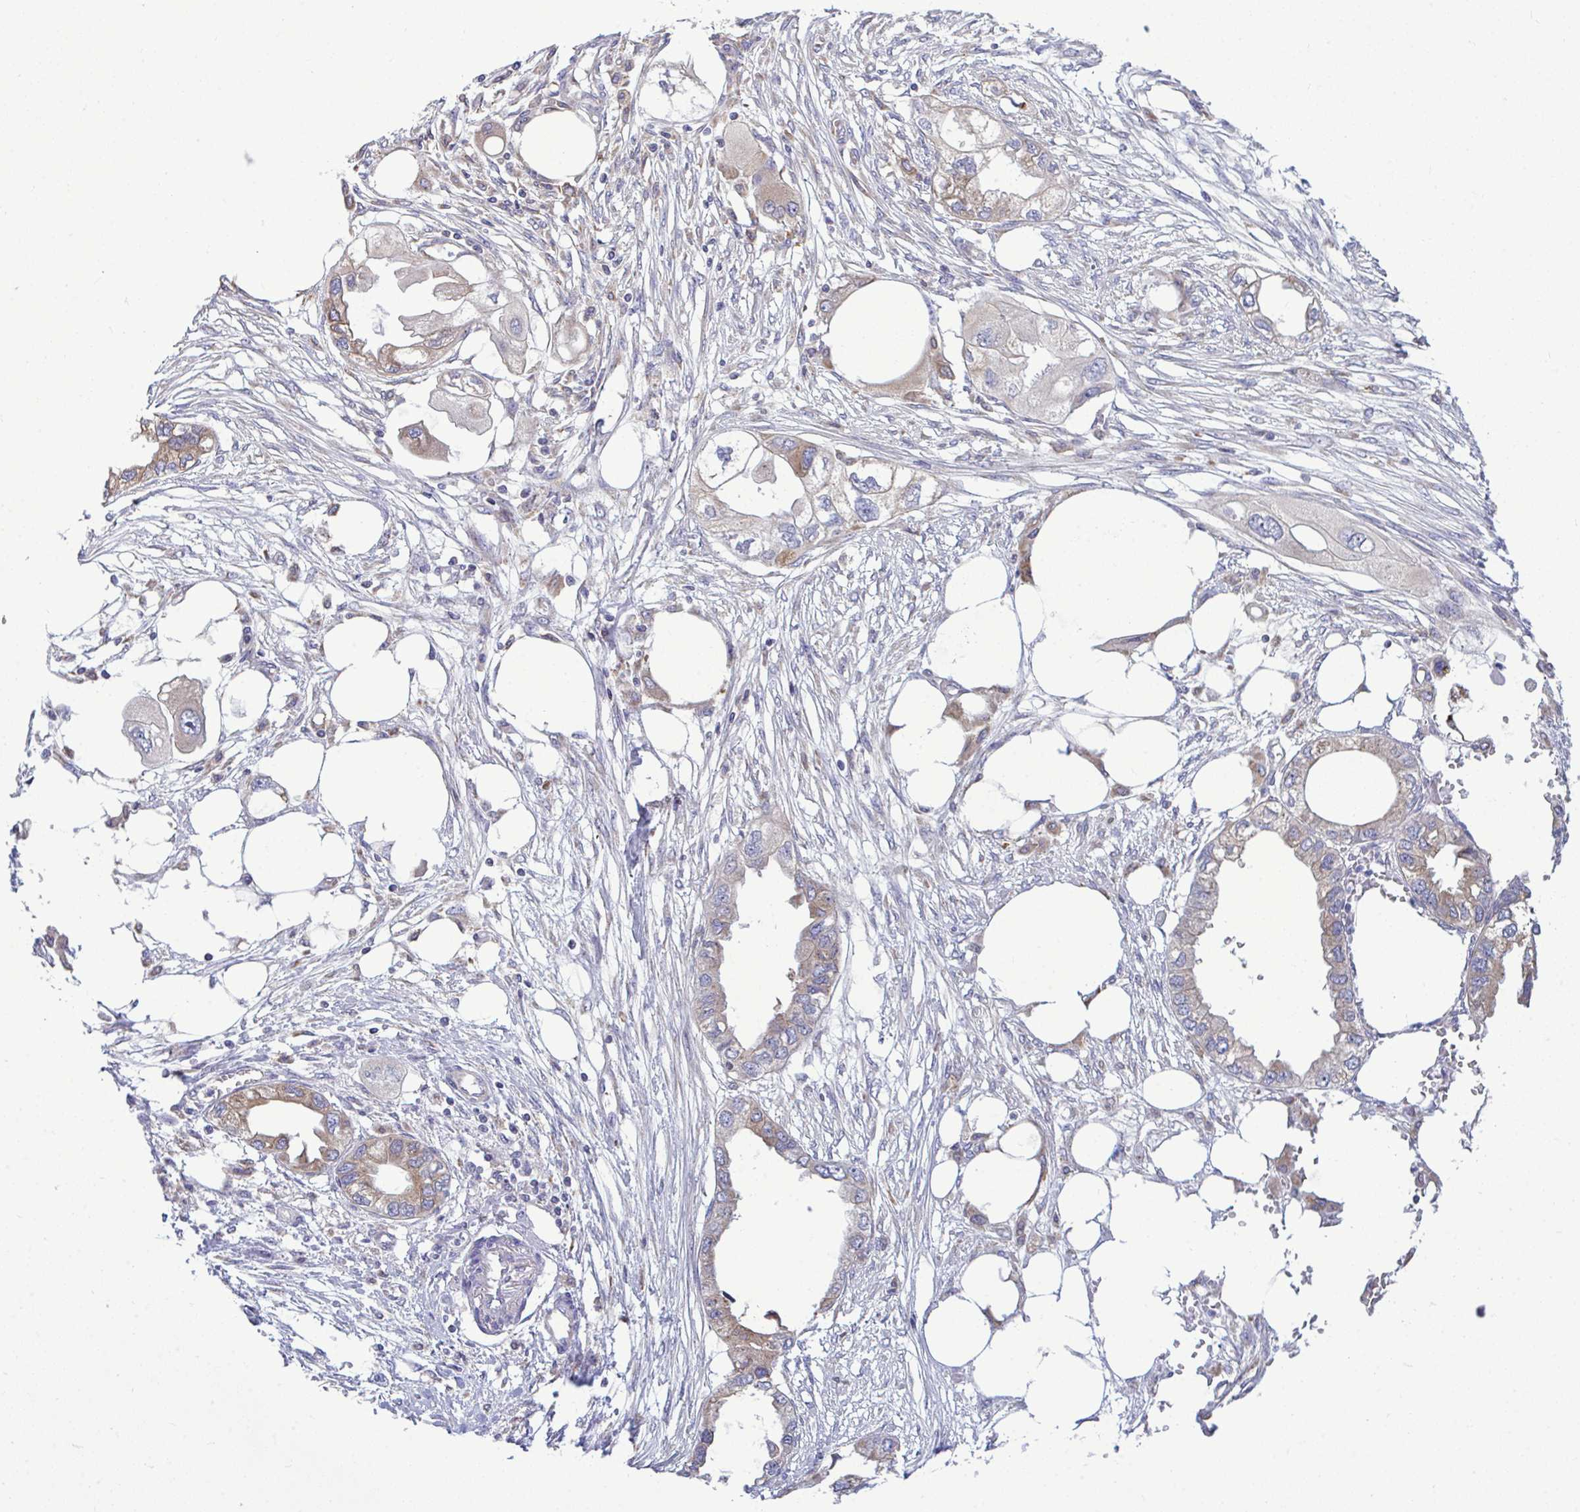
{"staining": {"intensity": "moderate", "quantity": "<25%", "location": "cytoplasmic/membranous"}, "tissue": "endometrial cancer", "cell_type": "Tumor cells", "image_type": "cancer", "snomed": [{"axis": "morphology", "description": "Adenocarcinoma, NOS"}, {"axis": "morphology", "description": "Adenocarcinoma, metastatic, NOS"}, {"axis": "topography", "description": "Adipose tissue"}, {"axis": "topography", "description": "Endometrium"}], "caption": "Adenocarcinoma (endometrial) tissue shows moderate cytoplasmic/membranous expression in about <25% of tumor cells, visualized by immunohistochemistry.", "gene": "PIGK", "patient": {"sex": "female", "age": 67}}